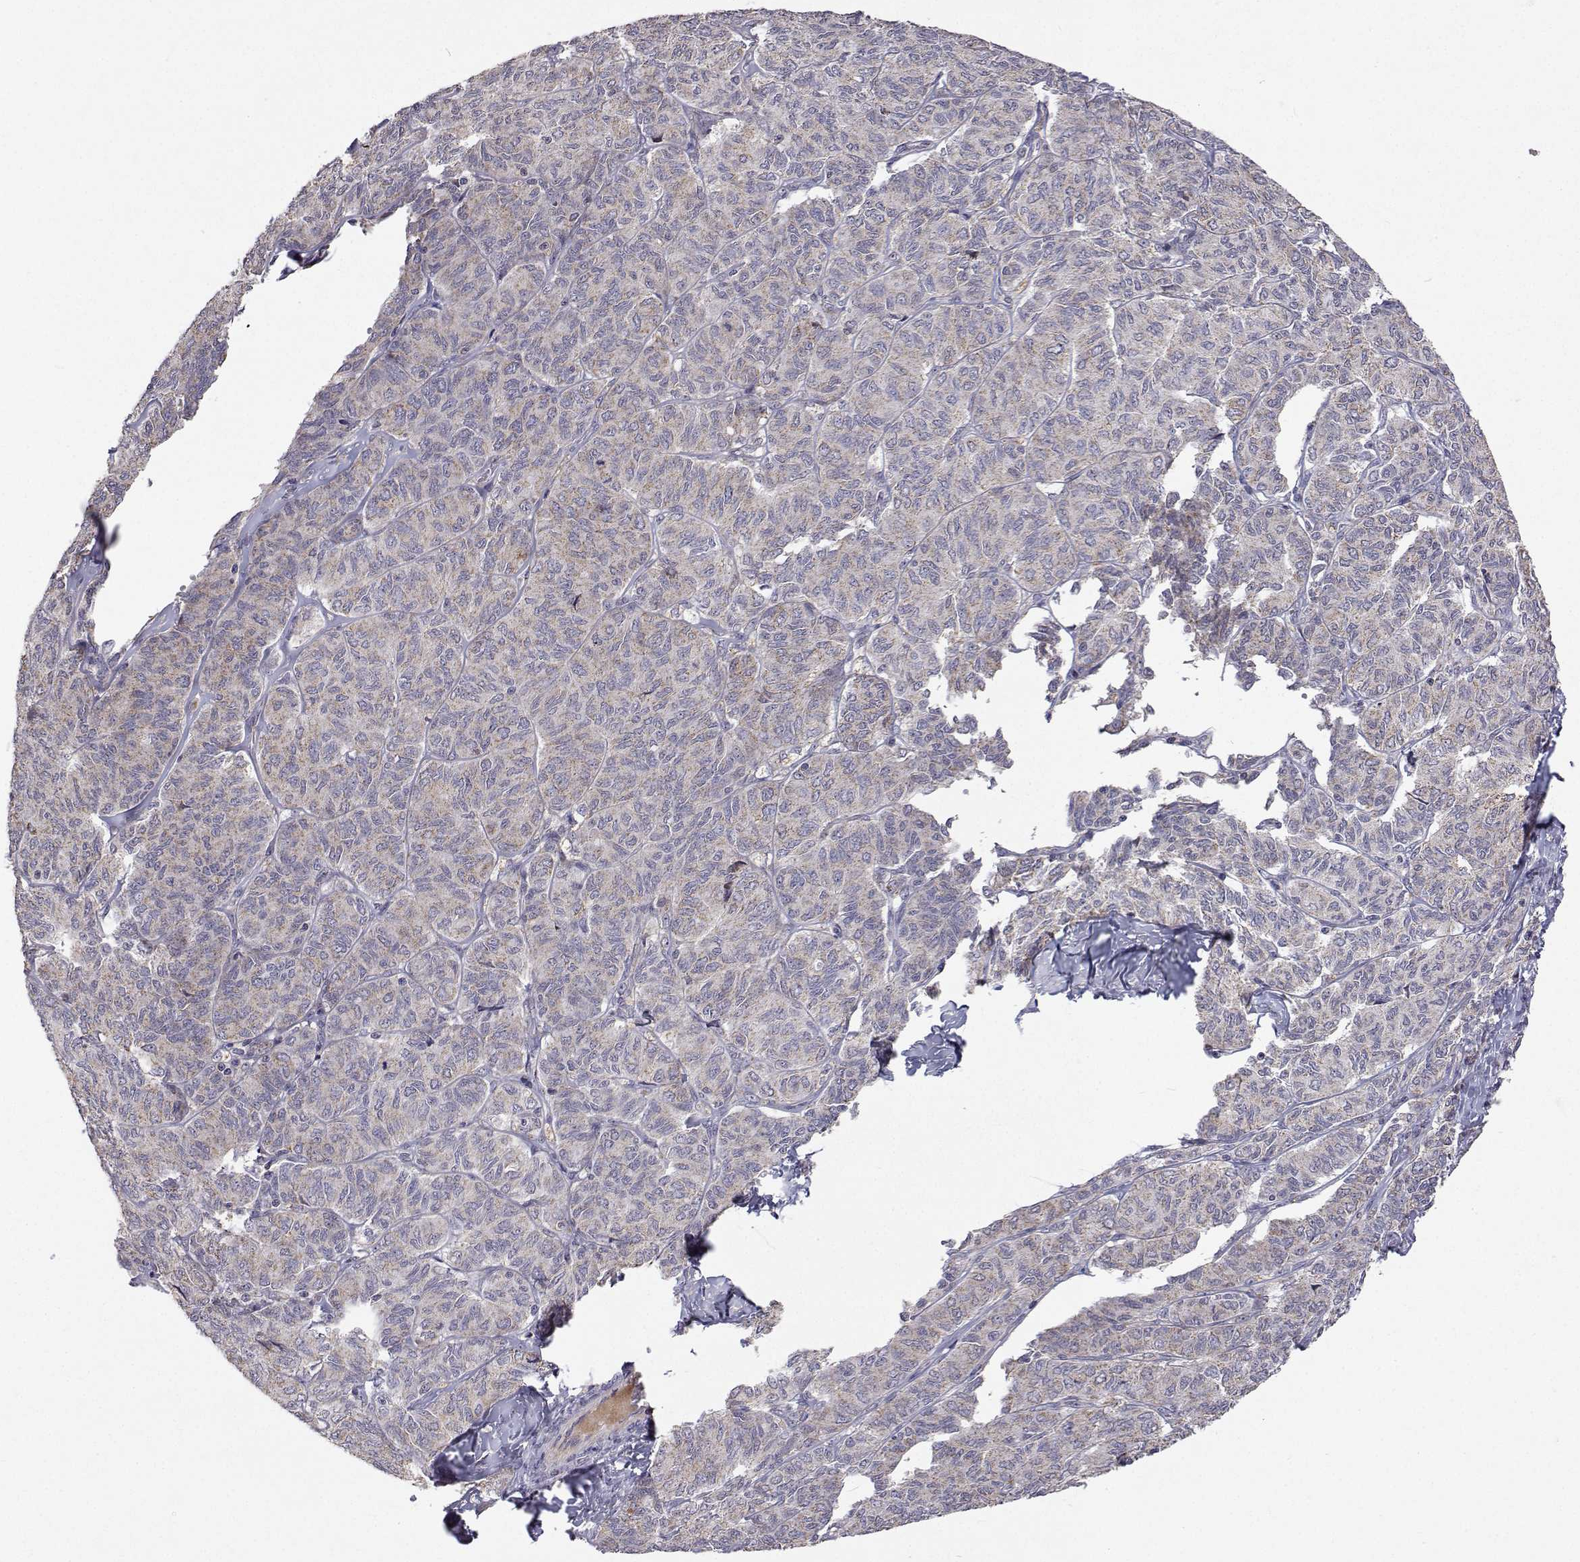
{"staining": {"intensity": "negative", "quantity": "none", "location": "none"}, "tissue": "ovarian cancer", "cell_type": "Tumor cells", "image_type": "cancer", "snomed": [{"axis": "morphology", "description": "Carcinoma, endometroid"}, {"axis": "topography", "description": "Ovary"}], "caption": "Immunohistochemistry (IHC) of endometroid carcinoma (ovarian) displays no positivity in tumor cells.", "gene": "MRPL3", "patient": {"sex": "female", "age": 80}}